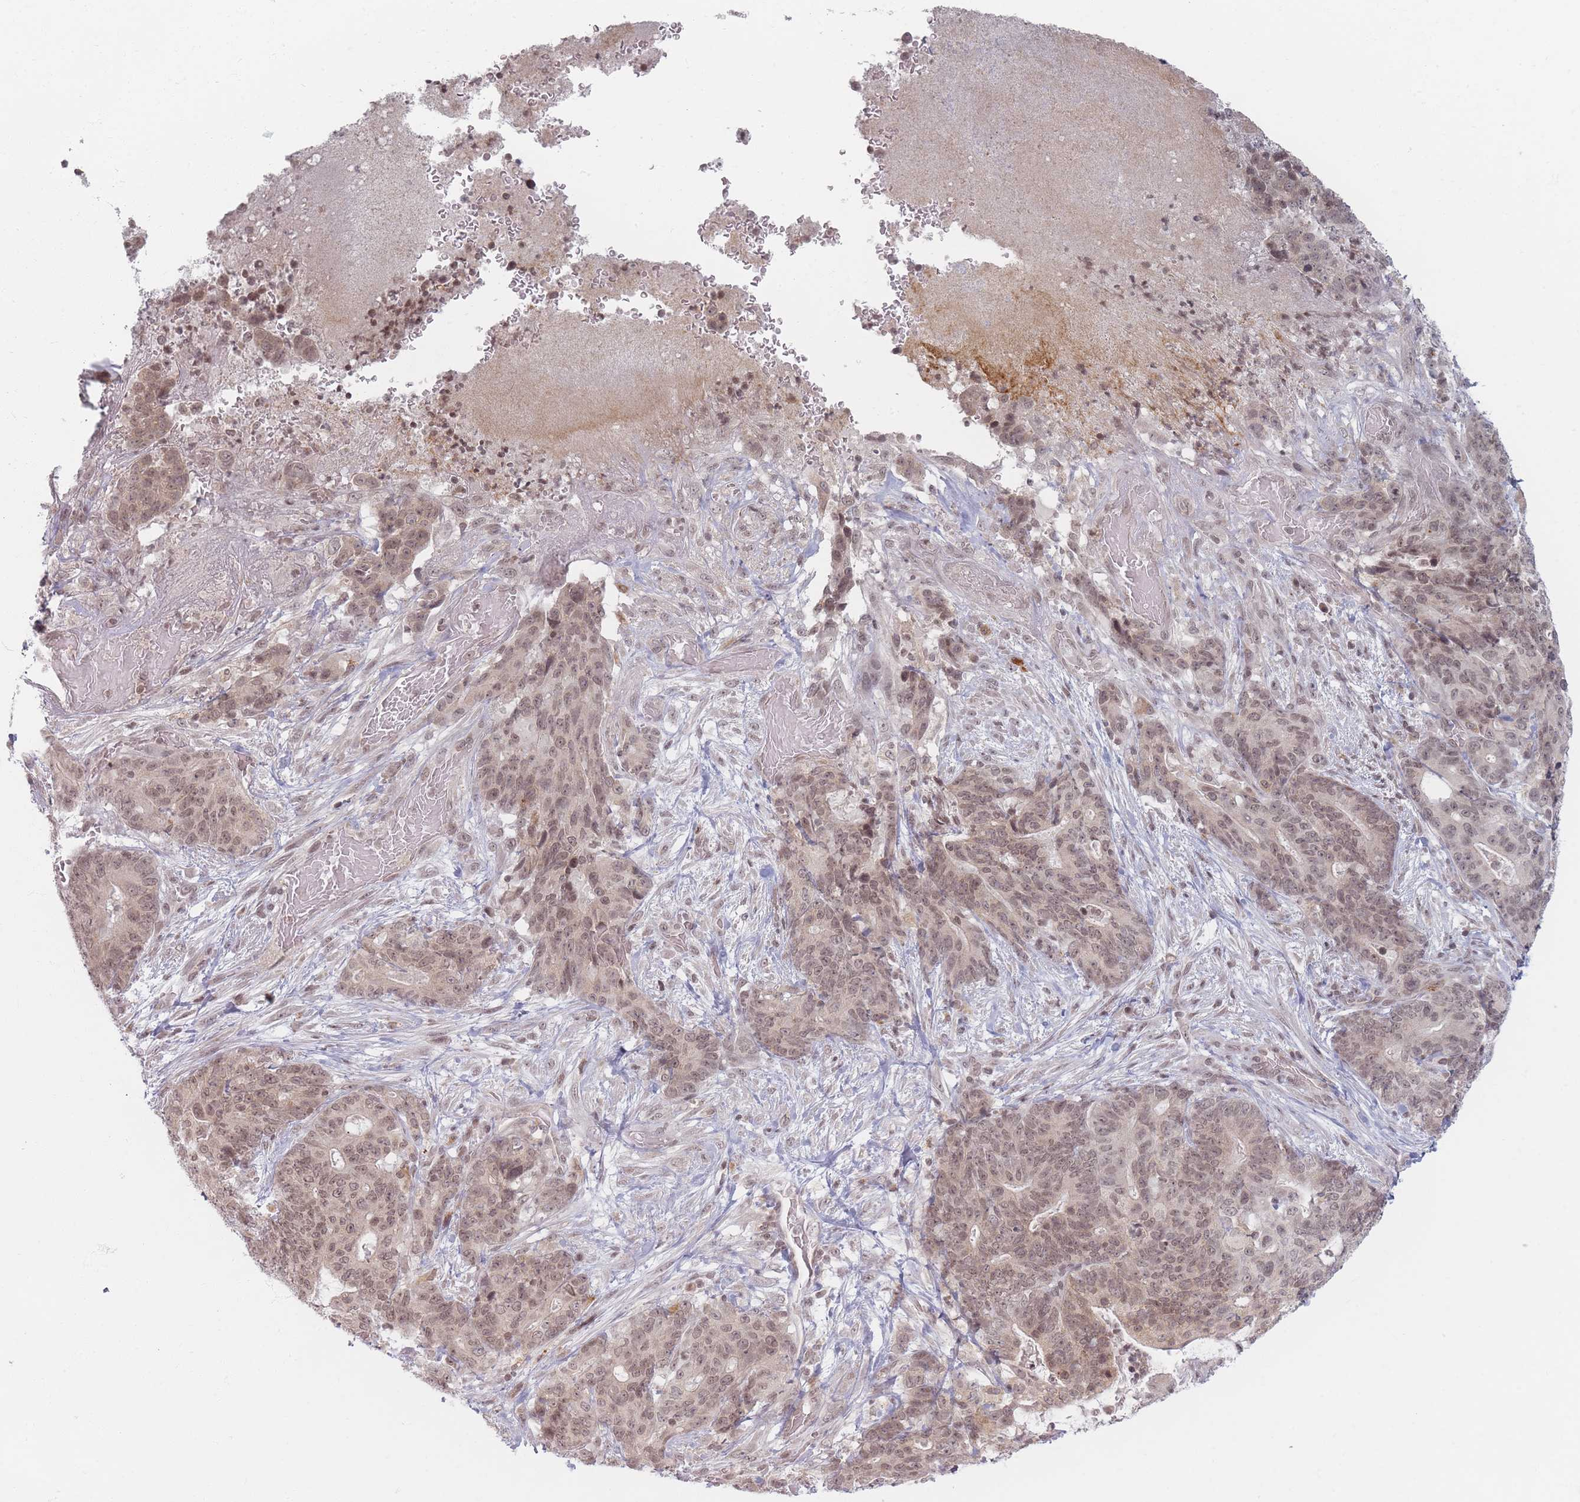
{"staining": {"intensity": "weak", "quantity": ">75%", "location": "nuclear"}, "tissue": "stomach cancer", "cell_type": "Tumor cells", "image_type": "cancer", "snomed": [{"axis": "morphology", "description": "Normal tissue, NOS"}, {"axis": "morphology", "description": "Adenocarcinoma, NOS"}, {"axis": "topography", "description": "Stomach"}], "caption": "Stomach cancer (adenocarcinoma) stained with a protein marker shows weak staining in tumor cells.", "gene": "SPATA45", "patient": {"sex": "female", "age": 64}}